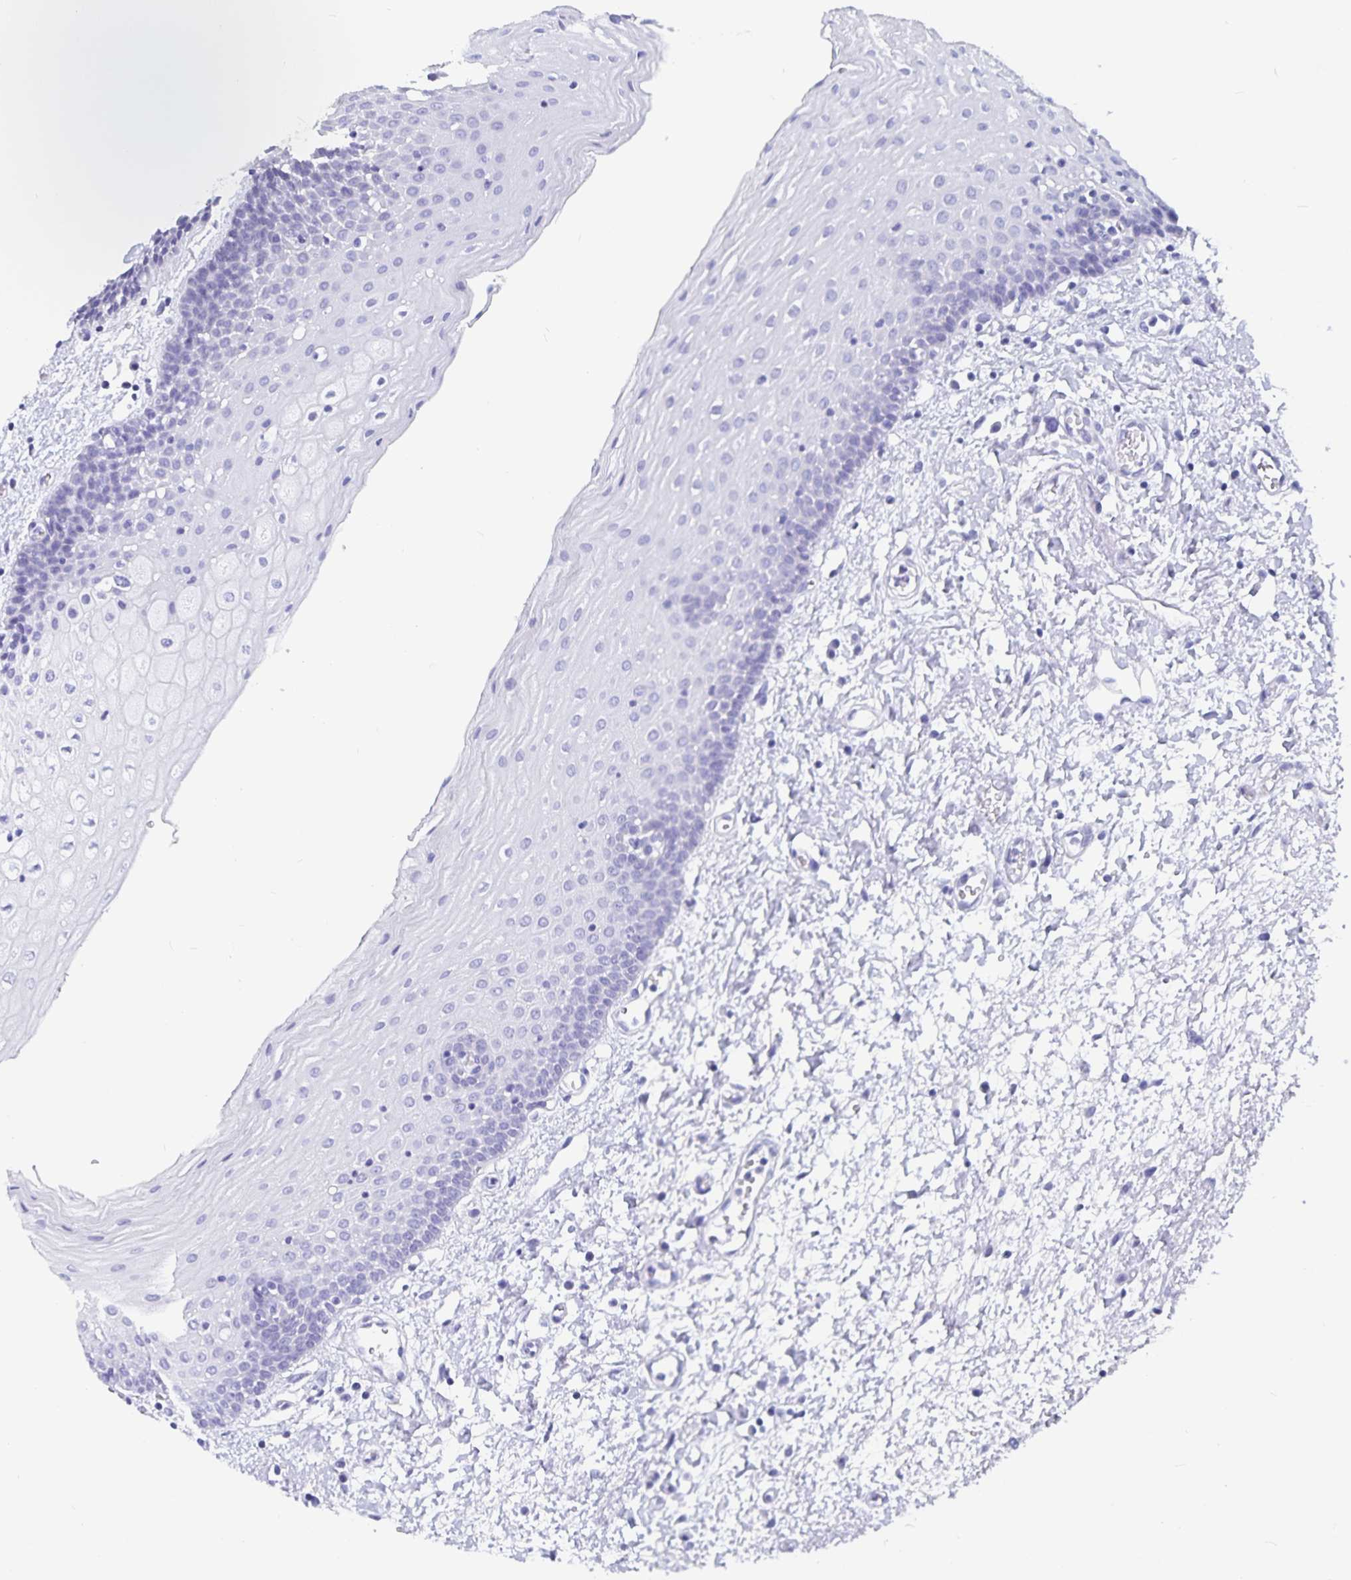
{"staining": {"intensity": "negative", "quantity": "none", "location": "none"}, "tissue": "oral mucosa", "cell_type": "Squamous epithelial cells", "image_type": "normal", "snomed": [{"axis": "morphology", "description": "Normal tissue, NOS"}, {"axis": "topography", "description": "Oral tissue"}], "caption": "Human oral mucosa stained for a protein using IHC demonstrates no staining in squamous epithelial cells.", "gene": "C19orf73", "patient": {"sex": "female", "age": 43}}